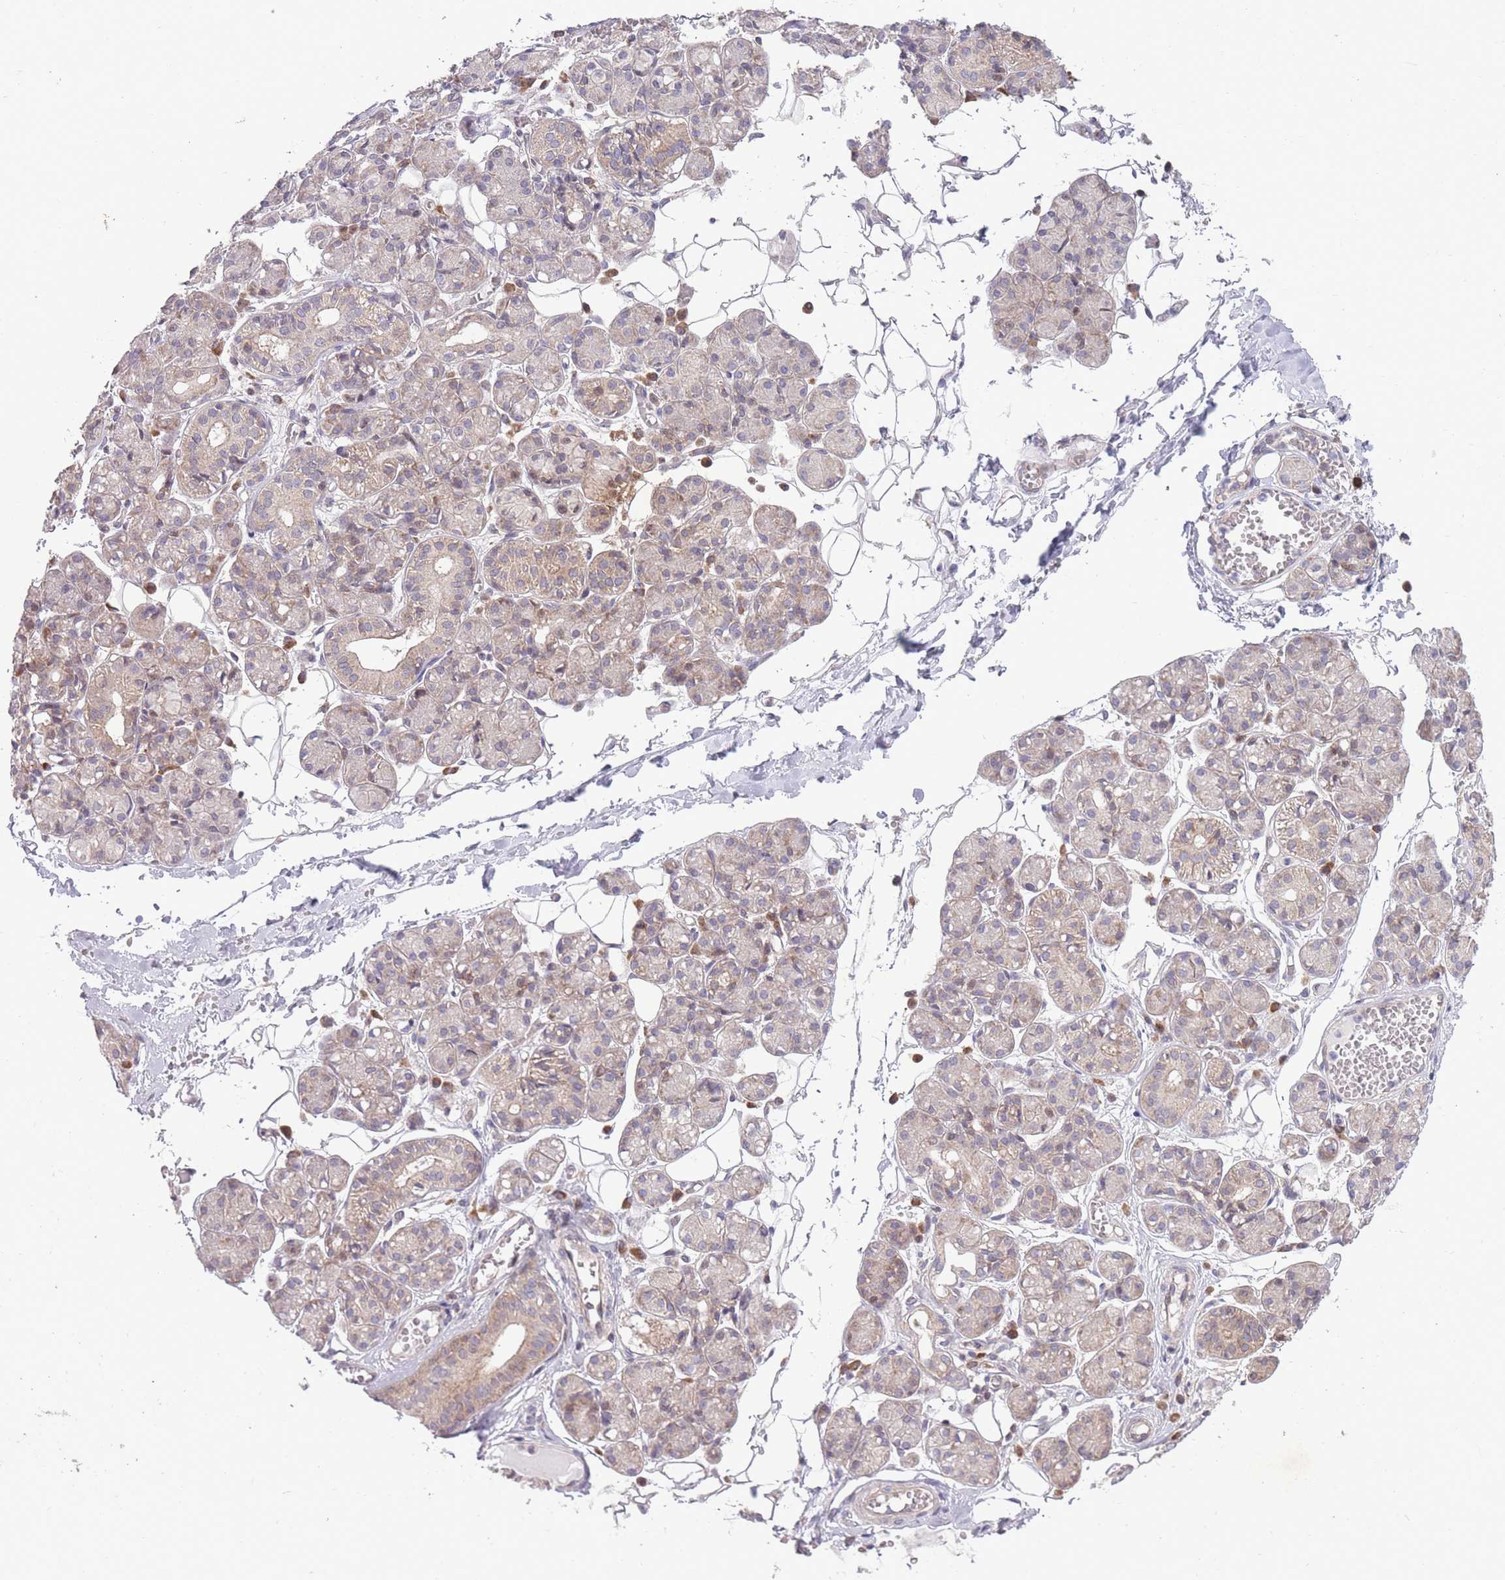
{"staining": {"intensity": "weak", "quantity": "<25%", "location": "cytoplasmic/membranous"}, "tissue": "salivary gland", "cell_type": "Glandular cells", "image_type": "normal", "snomed": [{"axis": "morphology", "description": "Normal tissue, NOS"}, {"axis": "topography", "description": "Salivary gland"}], "caption": "DAB (3,3'-diaminobenzidine) immunohistochemical staining of benign human salivary gland reveals no significant staining in glandular cells. (DAB IHC with hematoxylin counter stain).", "gene": "RIC8A", "patient": {"sex": "male", "age": 63}}